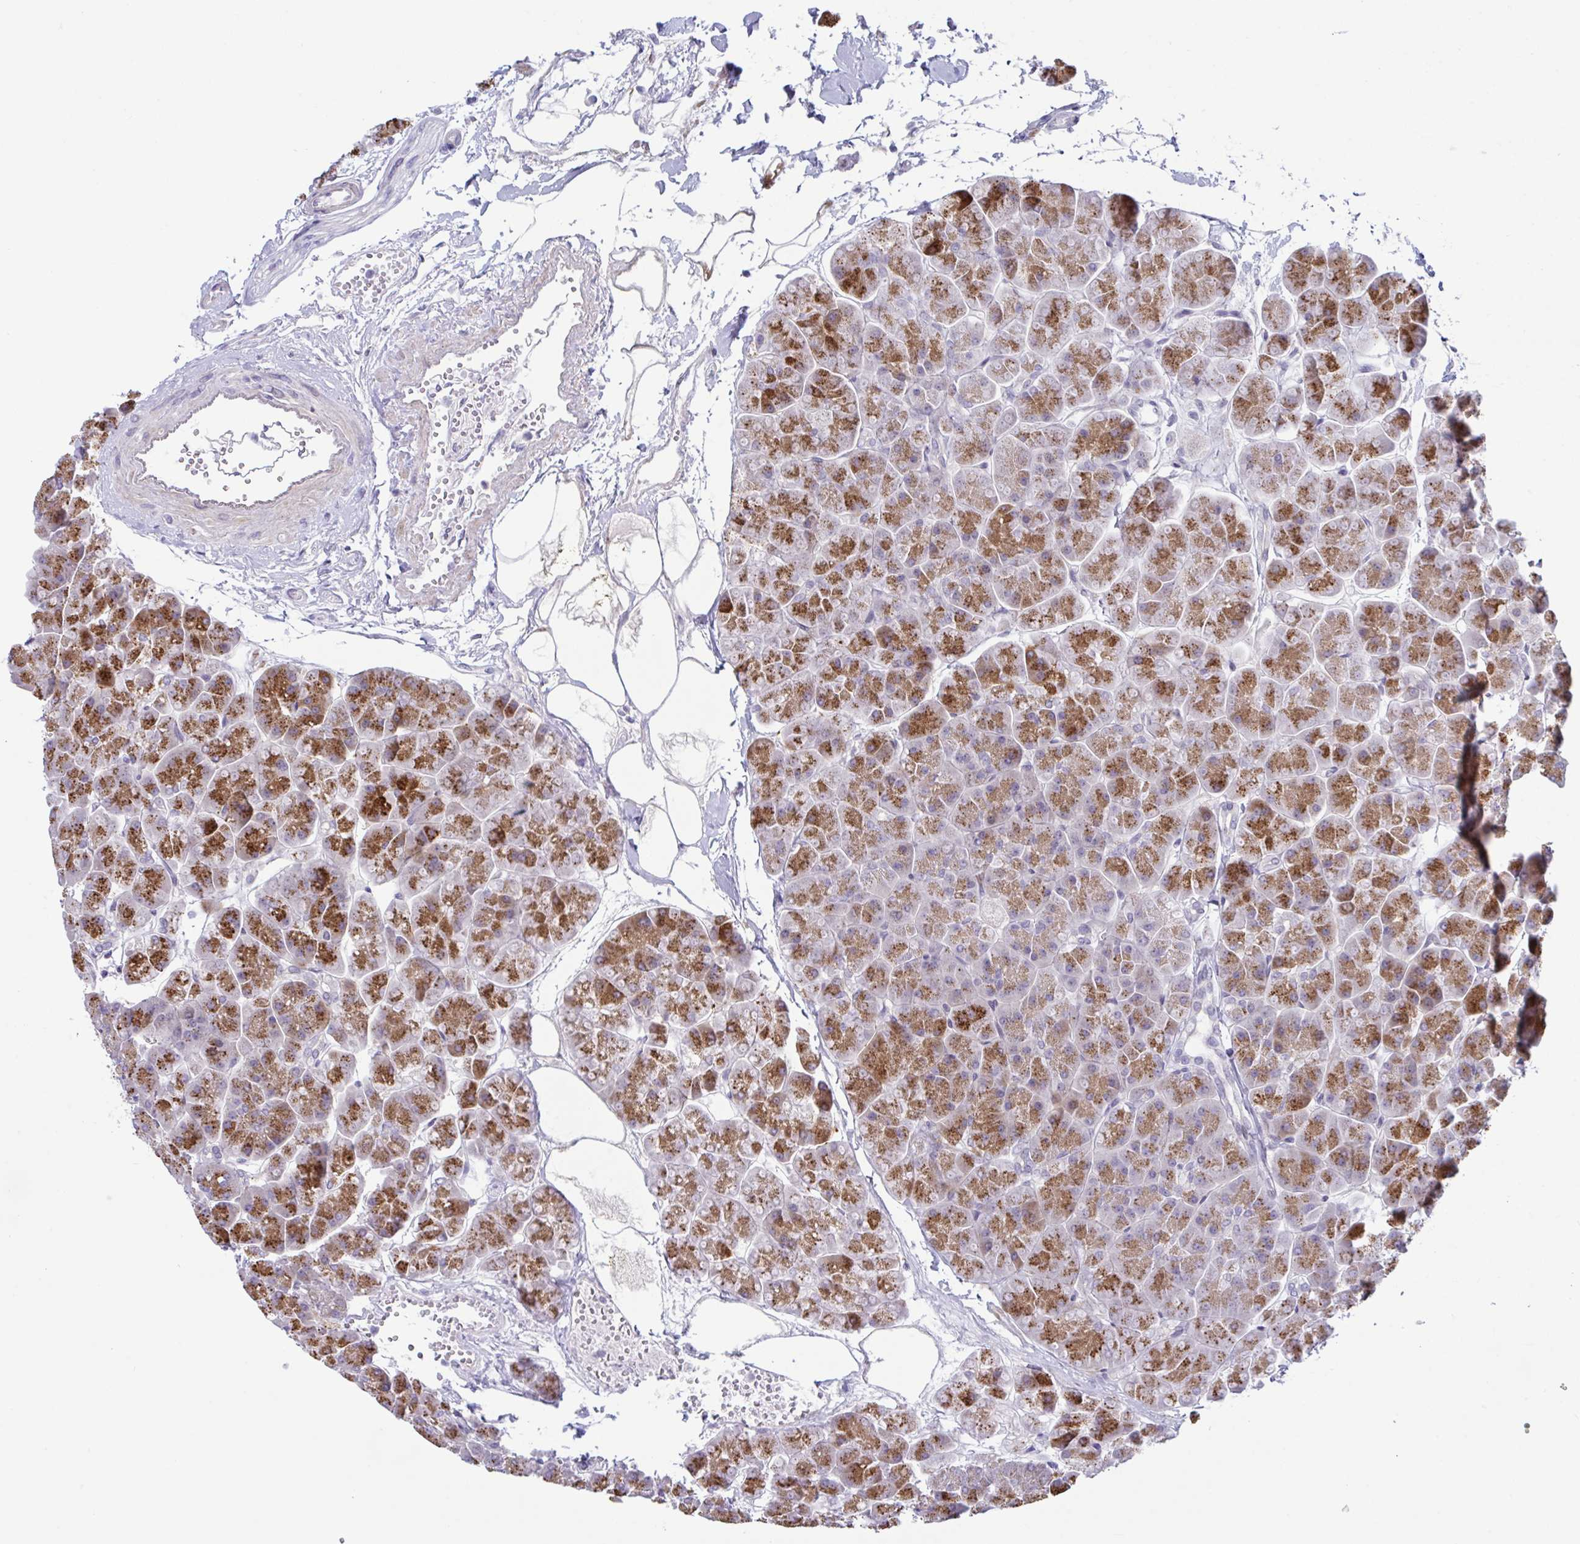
{"staining": {"intensity": "moderate", "quantity": ">75%", "location": "cytoplasmic/membranous"}, "tissue": "pancreas", "cell_type": "Exocrine glandular cells", "image_type": "normal", "snomed": [{"axis": "morphology", "description": "Normal tissue, NOS"}, {"axis": "topography", "description": "Pancreas"}, {"axis": "topography", "description": "Peripheral nerve tissue"}], "caption": "Immunohistochemical staining of unremarkable human pancreas exhibits moderate cytoplasmic/membranous protein positivity in about >75% of exocrine glandular cells.", "gene": "USP35", "patient": {"sex": "male", "age": 54}}